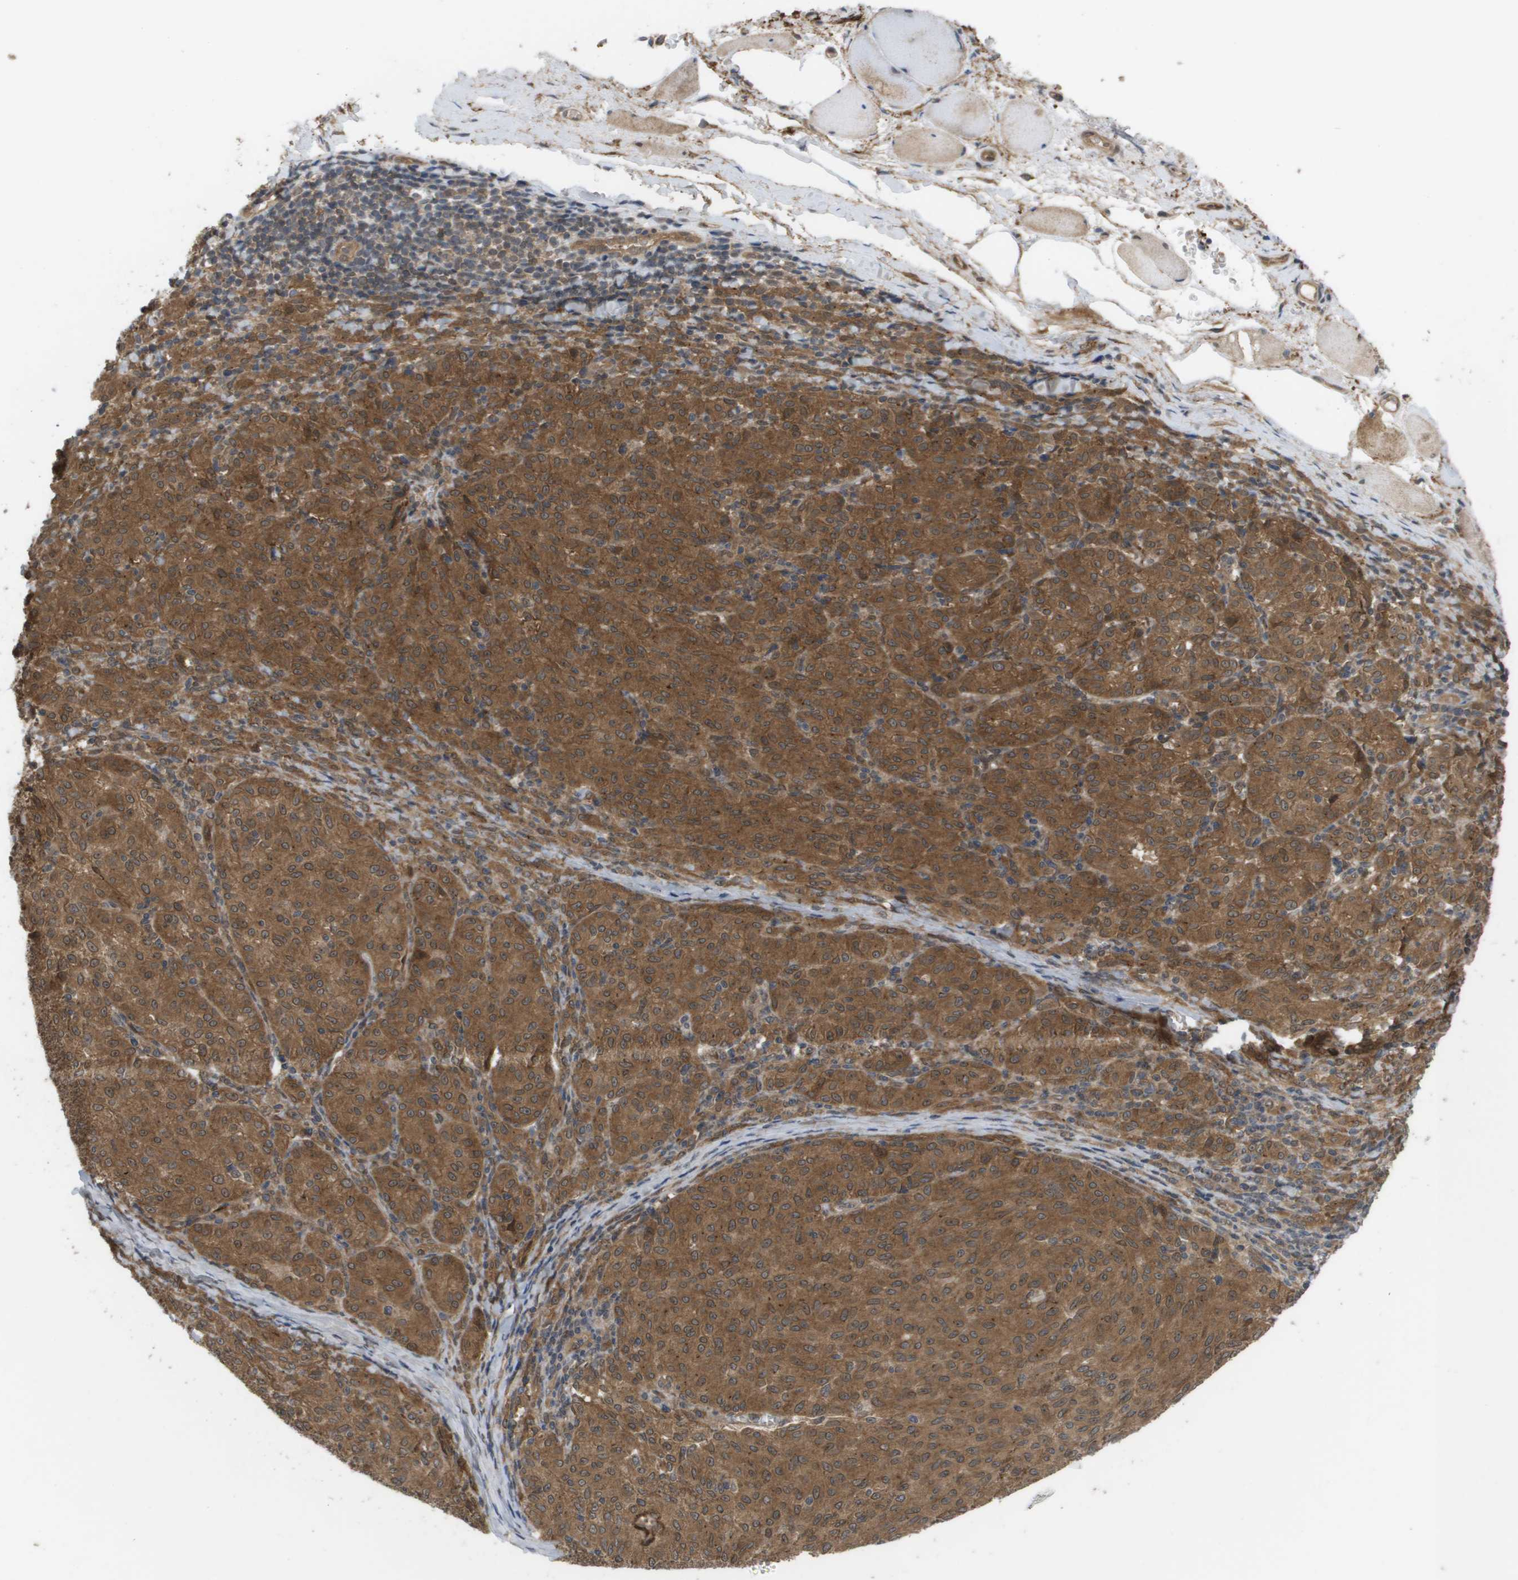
{"staining": {"intensity": "moderate", "quantity": ">75%", "location": "cytoplasmic/membranous,nuclear"}, "tissue": "melanoma", "cell_type": "Tumor cells", "image_type": "cancer", "snomed": [{"axis": "morphology", "description": "Malignant melanoma, NOS"}, {"axis": "topography", "description": "Skin"}], "caption": "Immunohistochemistry (IHC) photomicrograph of melanoma stained for a protein (brown), which reveals medium levels of moderate cytoplasmic/membranous and nuclear positivity in approximately >75% of tumor cells.", "gene": "CTPS2", "patient": {"sex": "female", "age": 72}}